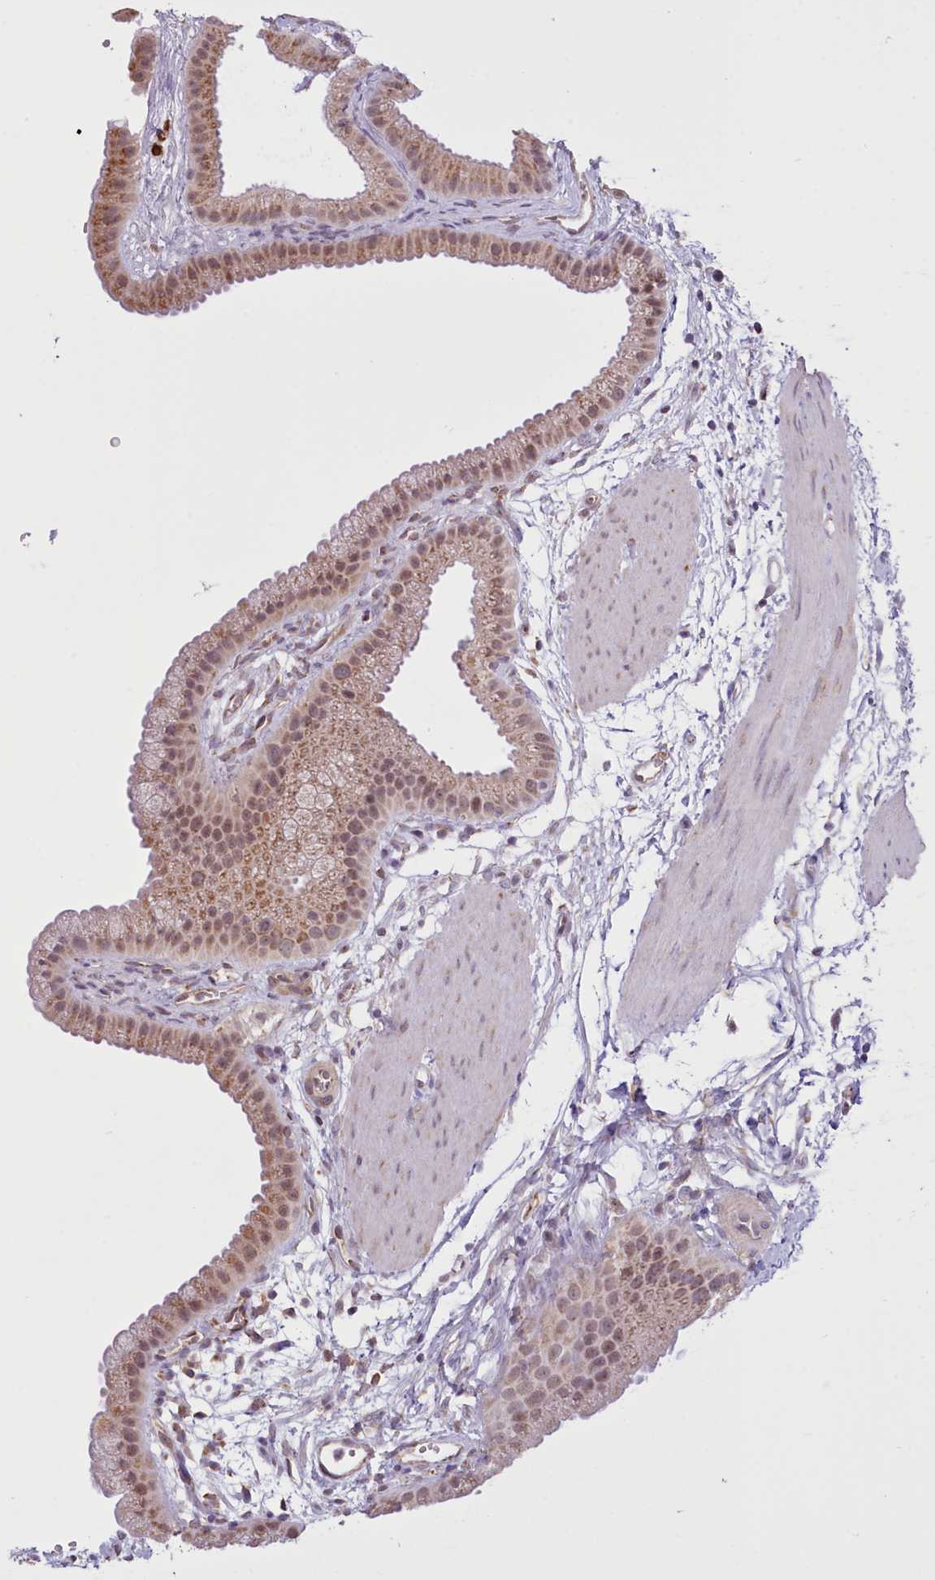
{"staining": {"intensity": "moderate", "quantity": ">75%", "location": "cytoplasmic/membranous"}, "tissue": "gallbladder", "cell_type": "Glandular cells", "image_type": "normal", "snomed": [{"axis": "morphology", "description": "Normal tissue, NOS"}, {"axis": "topography", "description": "Gallbladder"}], "caption": "Normal gallbladder displays moderate cytoplasmic/membranous expression in approximately >75% of glandular cells (Stains: DAB (3,3'-diaminobenzidine) in brown, nuclei in blue, Microscopy: brightfield microscopy at high magnification)..", "gene": "SEC61B", "patient": {"sex": "female", "age": 64}}